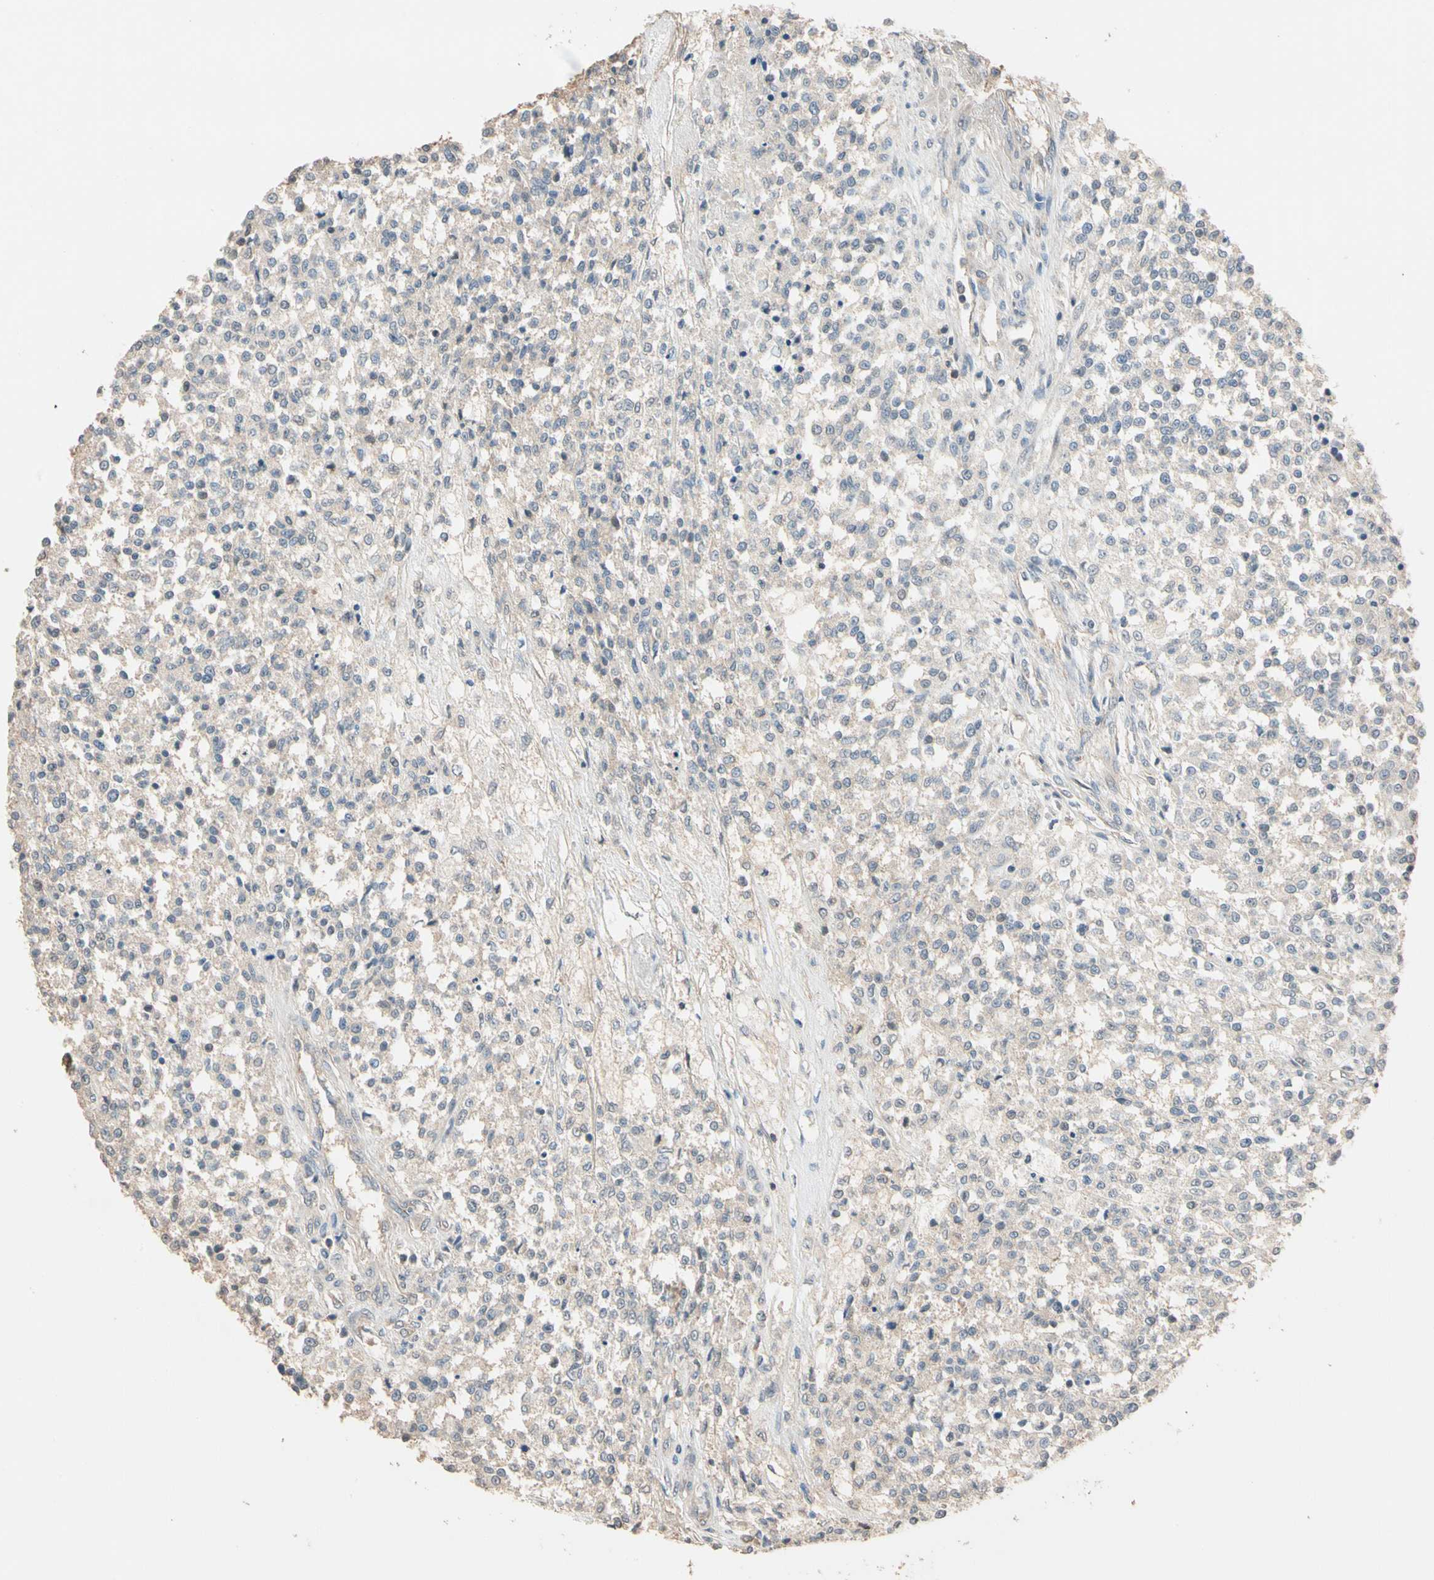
{"staining": {"intensity": "negative", "quantity": "none", "location": "none"}, "tissue": "testis cancer", "cell_type": "Tumor cells", "image_type": "cancer", "snomed": [{"axis": "morphology", "description": "Seminoma, NOS"}, {"axis": "topography", "description": "Testis"}], "caption": "High power microscopy image of an immunohistochemistry histopathology image of testis seminoma, revealing no significant staining in tumor cells. The staining was performed using DAB to visualize the protein expression in brown, while the nuclei were stained in blue with hematoxylin (Magnification: 20x).", "gene": "MAP3K7", "patient": {"sex": "male", "age": 59}}